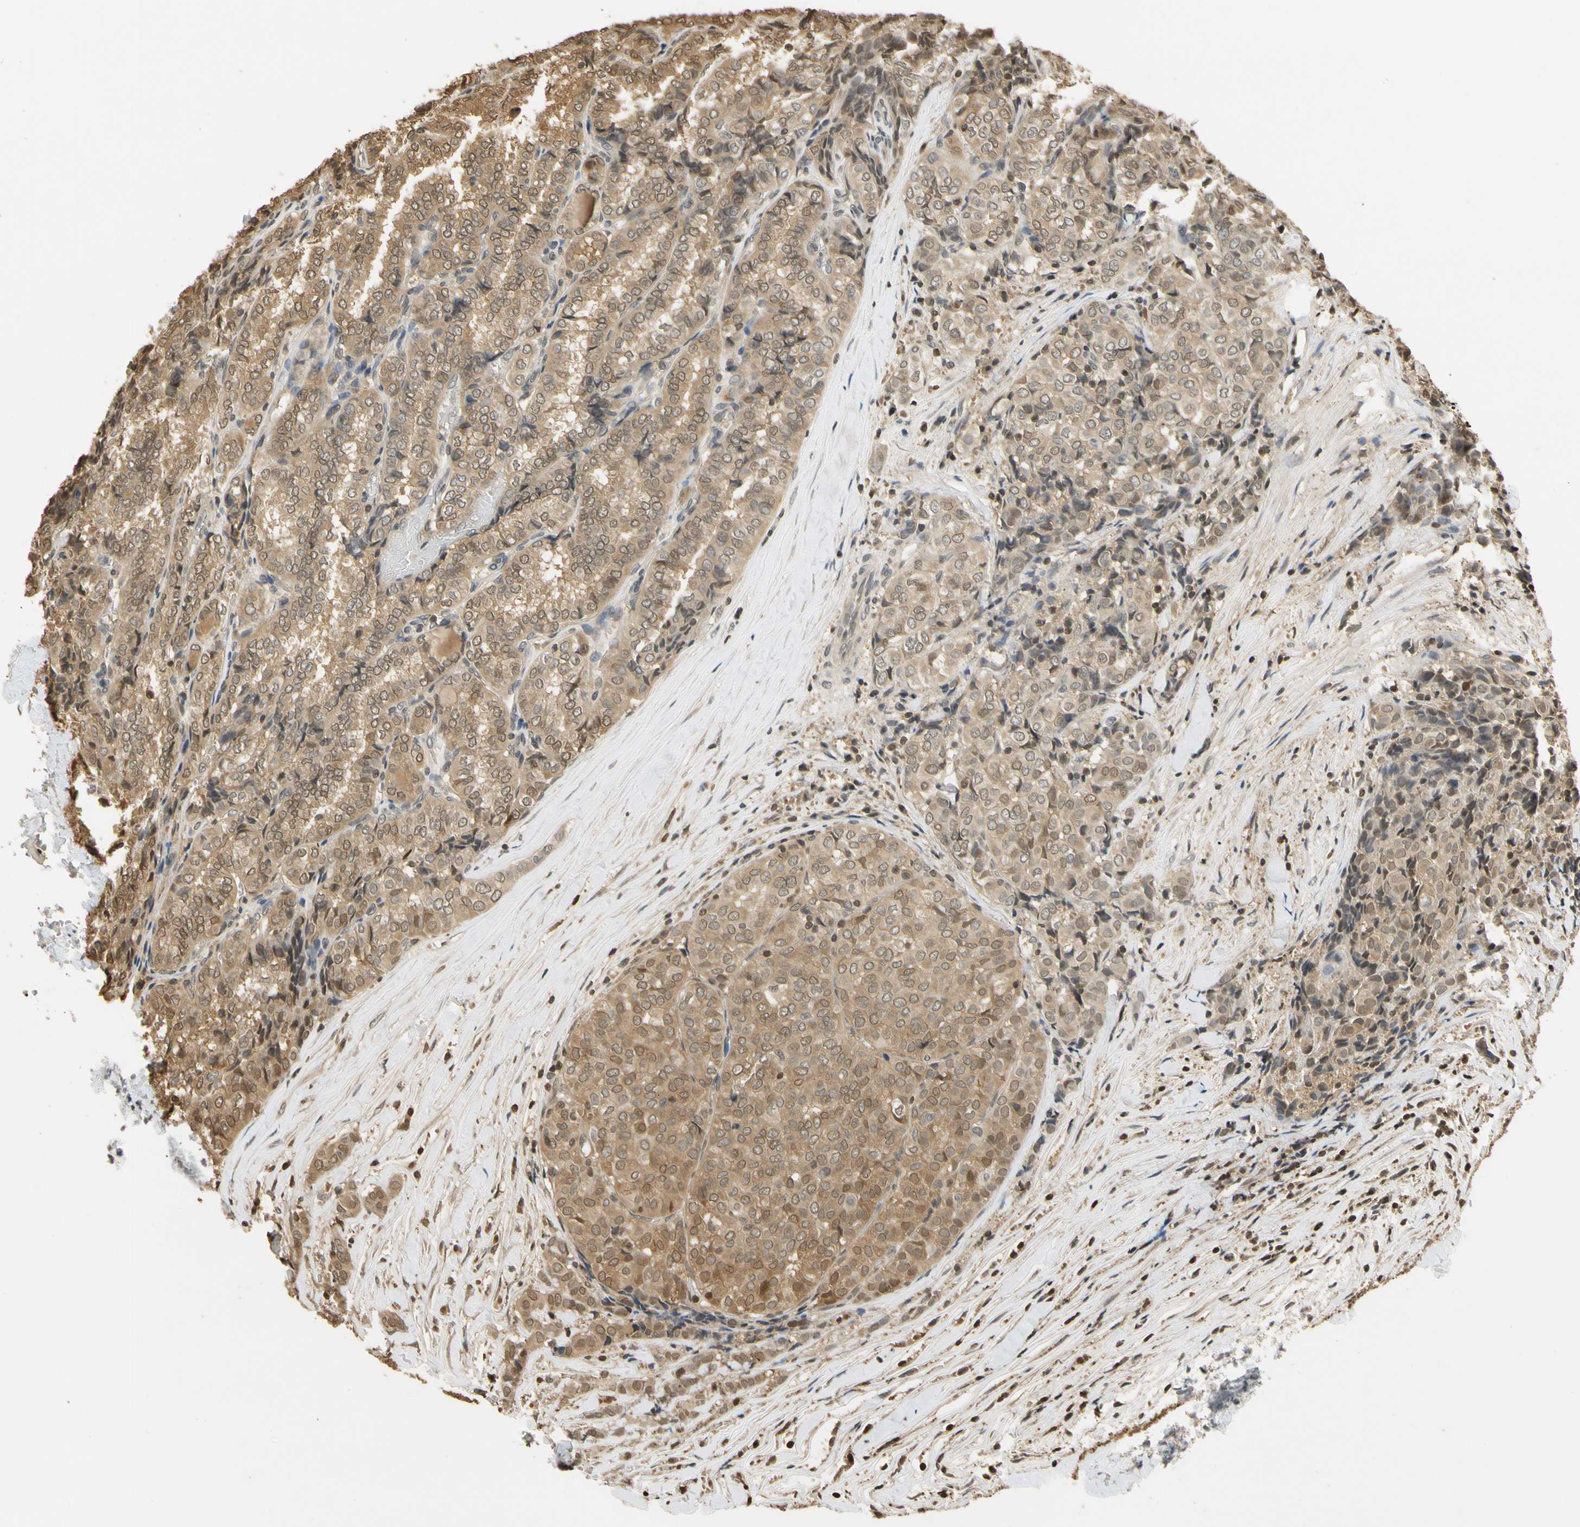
{"staining": {"intensity": "moderate", "quantity": ">75%", "location": "cytoplasmic/membranous,nuclear"}, "tissue": "thyroid cancer", "cell_type": "Tumor cells", "image_type": "cancer", "snomed": [{"axis": "morphology", "description": "Normal tissue, NOS"}, {"axis": "morphology", "description": "Papillary adenocarcinoma, NOS"}, {"axis": "topography", "description": "Thyroid gland"}], "caption": "Immunohistochemical staining of human thyroid cancer exhibits moderate cytoplasmic/membranous and nuclear protein expression in about >75% of tumor cells.", "gene": "SOD1", "patient": {"sex": "female", "age": 30}}